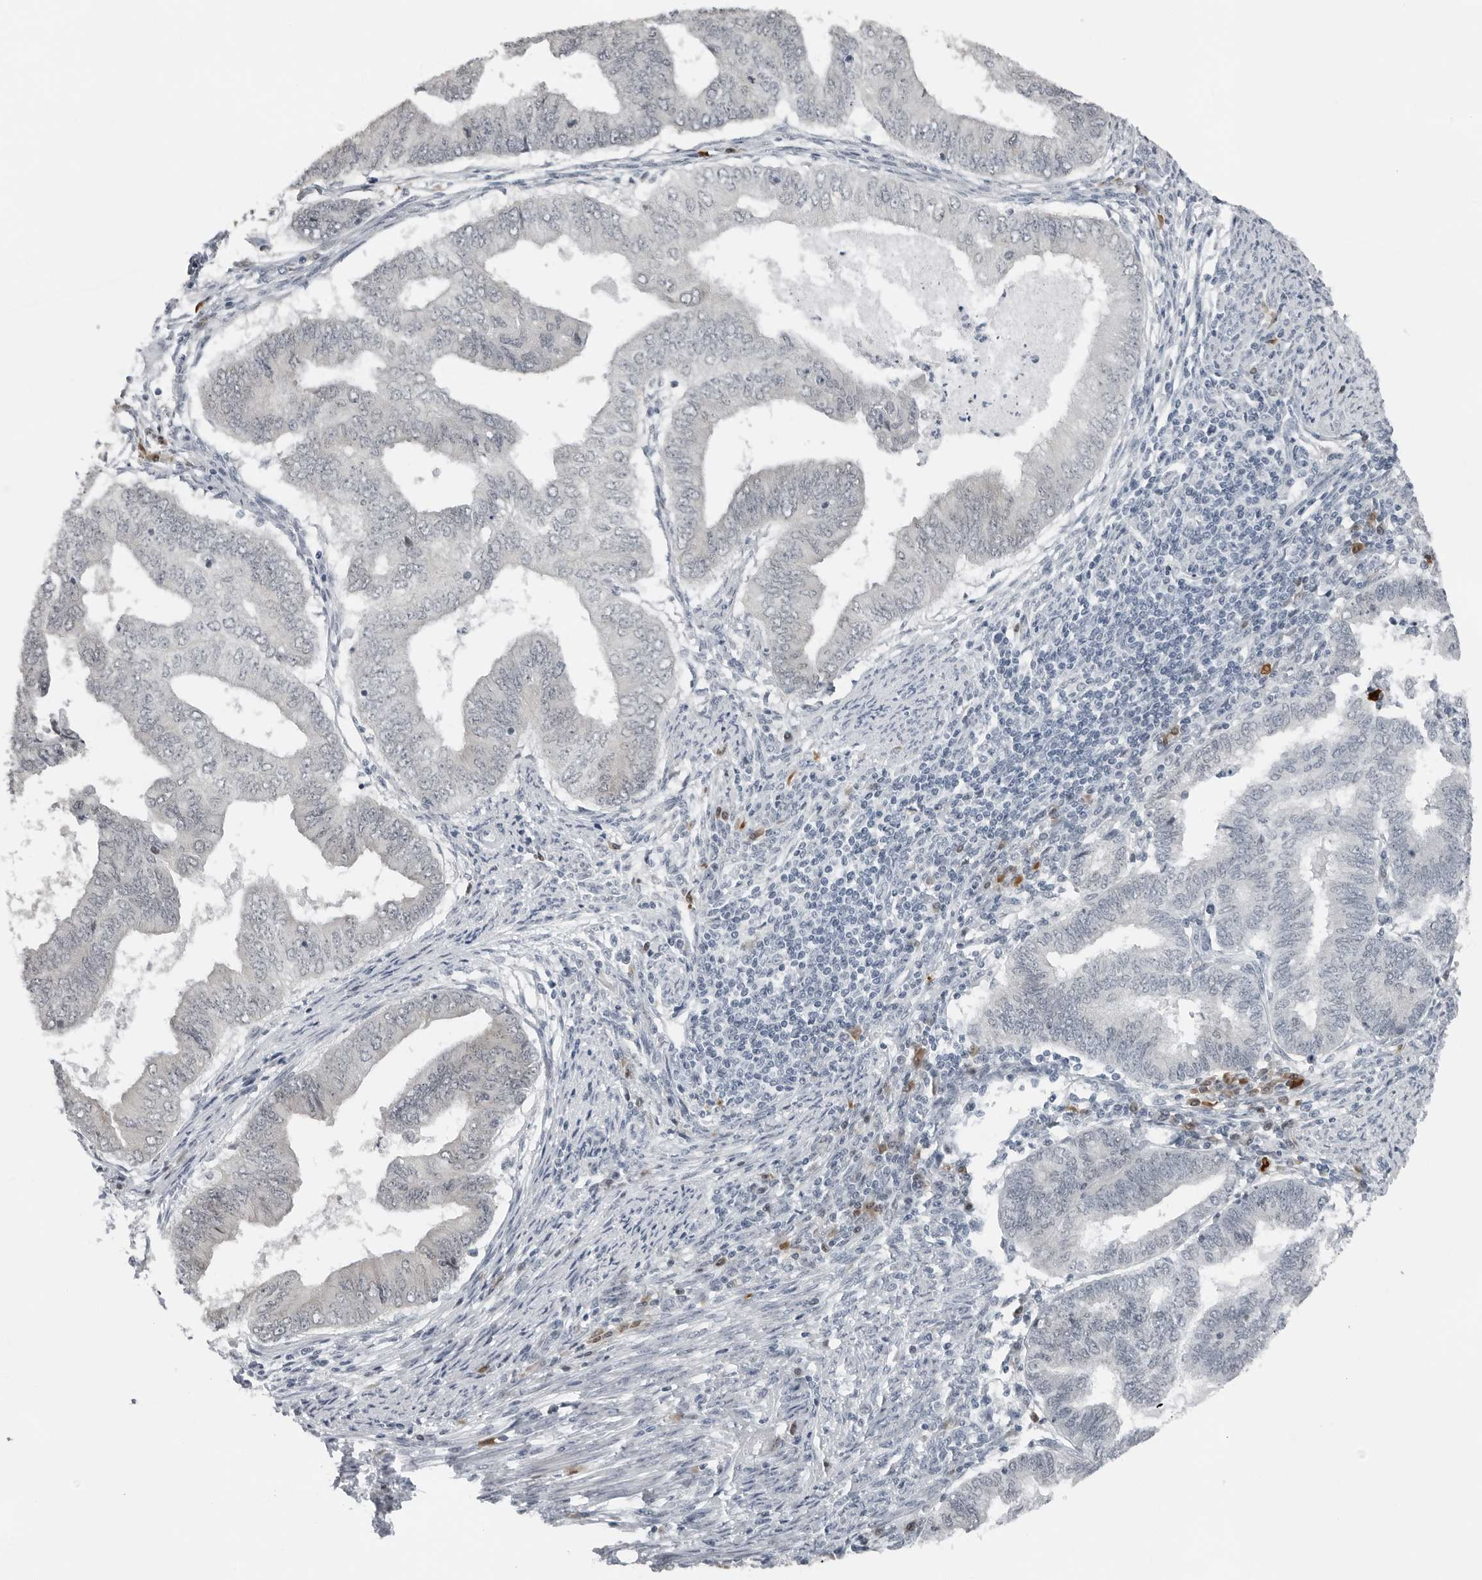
{"staining": {"intensity": "negative", "quantity": "none", "location": "none"}, "tissue": "endometrial cancer", "cell_type": "Tumor cells", "image_type": "cancer", "snomed": [{"axis": "morphology", "description": "Polyp, NOS"}, {"axis": "morphology", "description": "Adenocarcinoma, NOS"}, {"axis": "morphology", "description": "Adenoma, NOS"}, {"axis": "topography", "description": "Endometrium"}], "caption": "Tumor cells show no significant staining in polyp (endometrial).", "gene": "PPP1R42", "patient": {"sex": "female", "age": 79}}